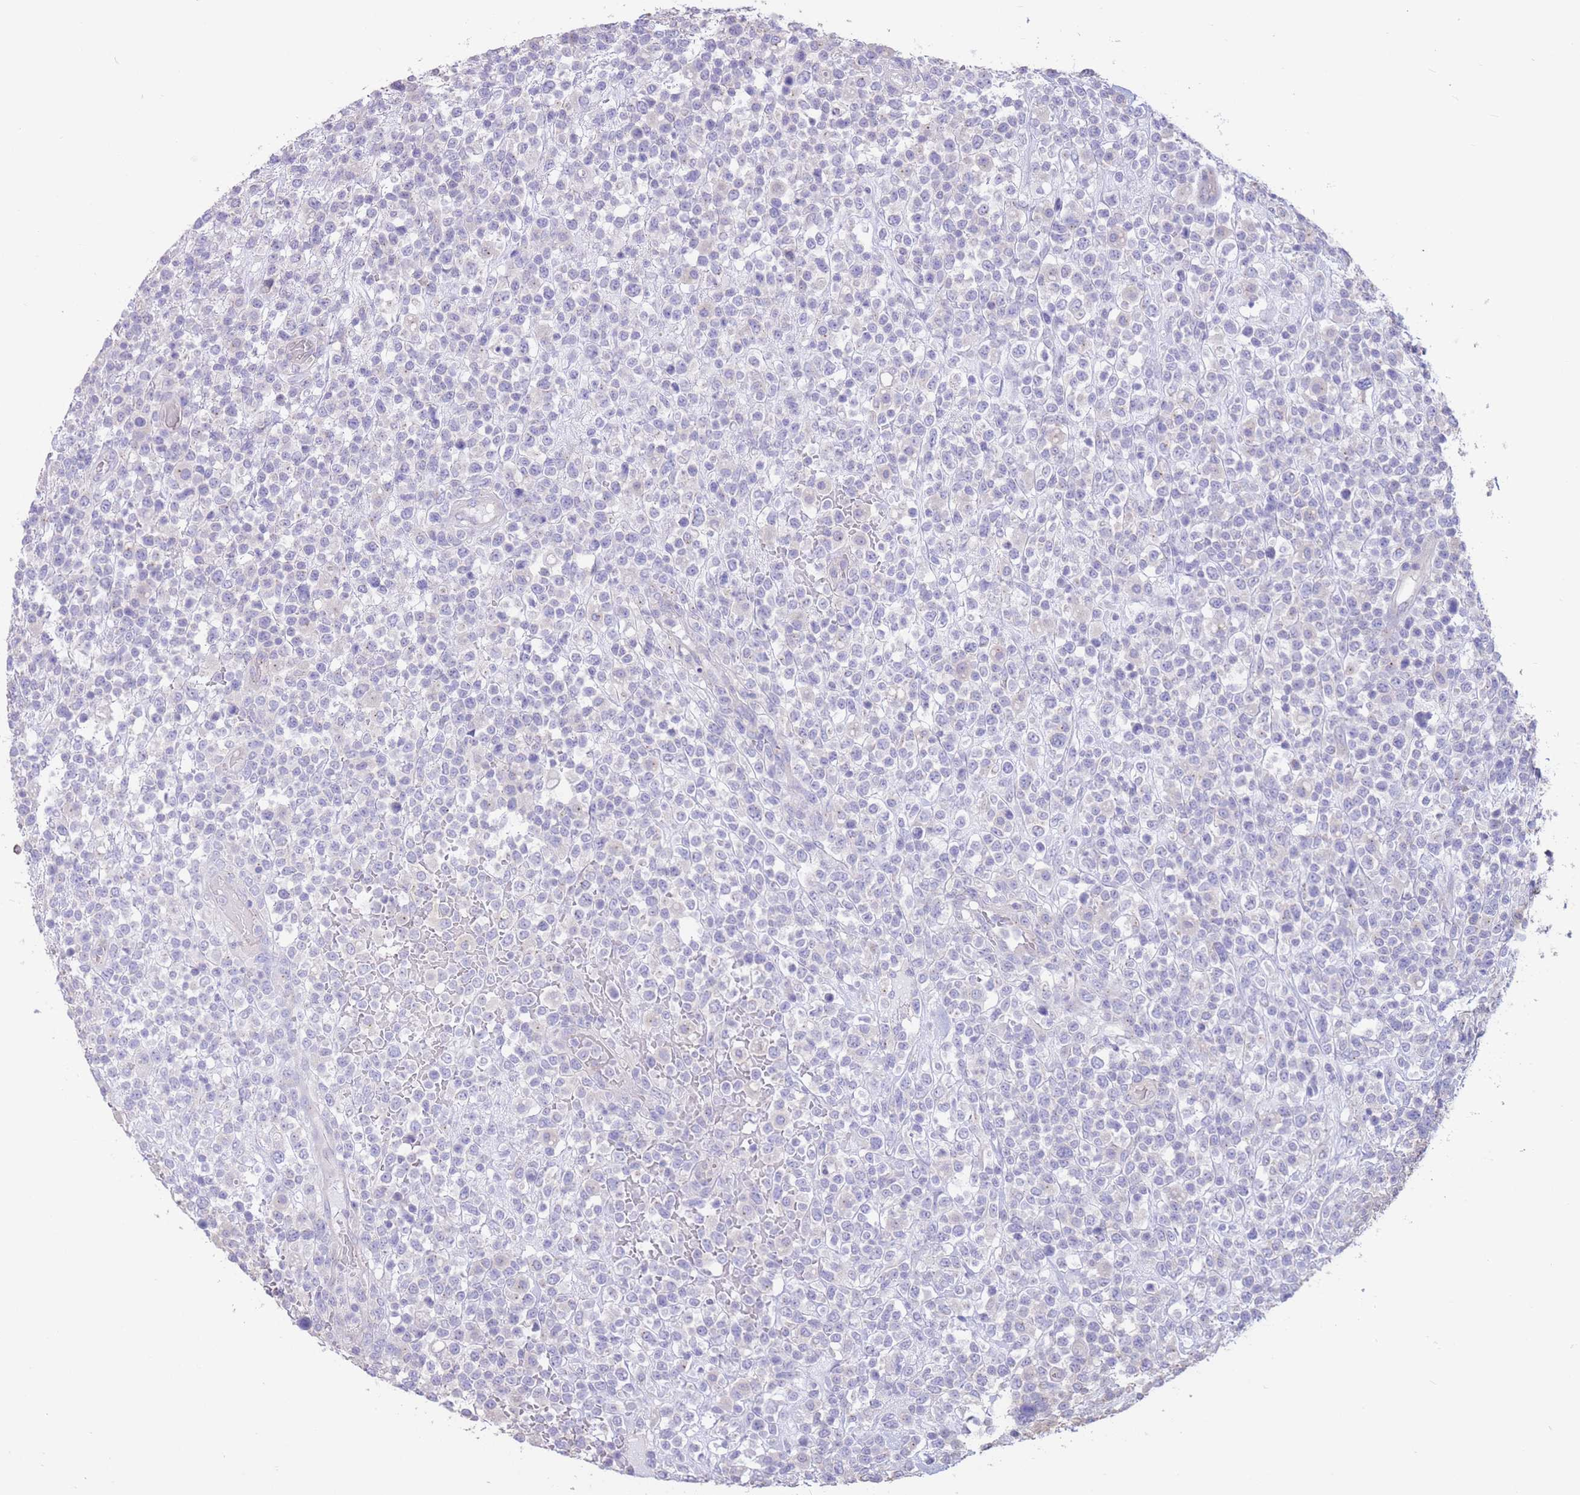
{"staining": {"intensity": "negative", "quantity": "none", "location": "none"}, "tissue": "lymphoma", "cell_type": "Tumor cells", "image_type": "cancer", "snomed": [{"axis": "morphology", "description": "Malignant lymphoma, non-Hodgkin's type, High grade"}, {"axis": "topography", "description": "Colon"}], "caption": "High magnification brightfield microscopy of high-grade malignant lymphoma, non-Hodgkin's type stained with DAB (brown) and counterstained with hematoxylin (blue): tumor cells show no significant expression.", "gene": "ALS2CL", "patient": {"sex": "female", "age": 53}}